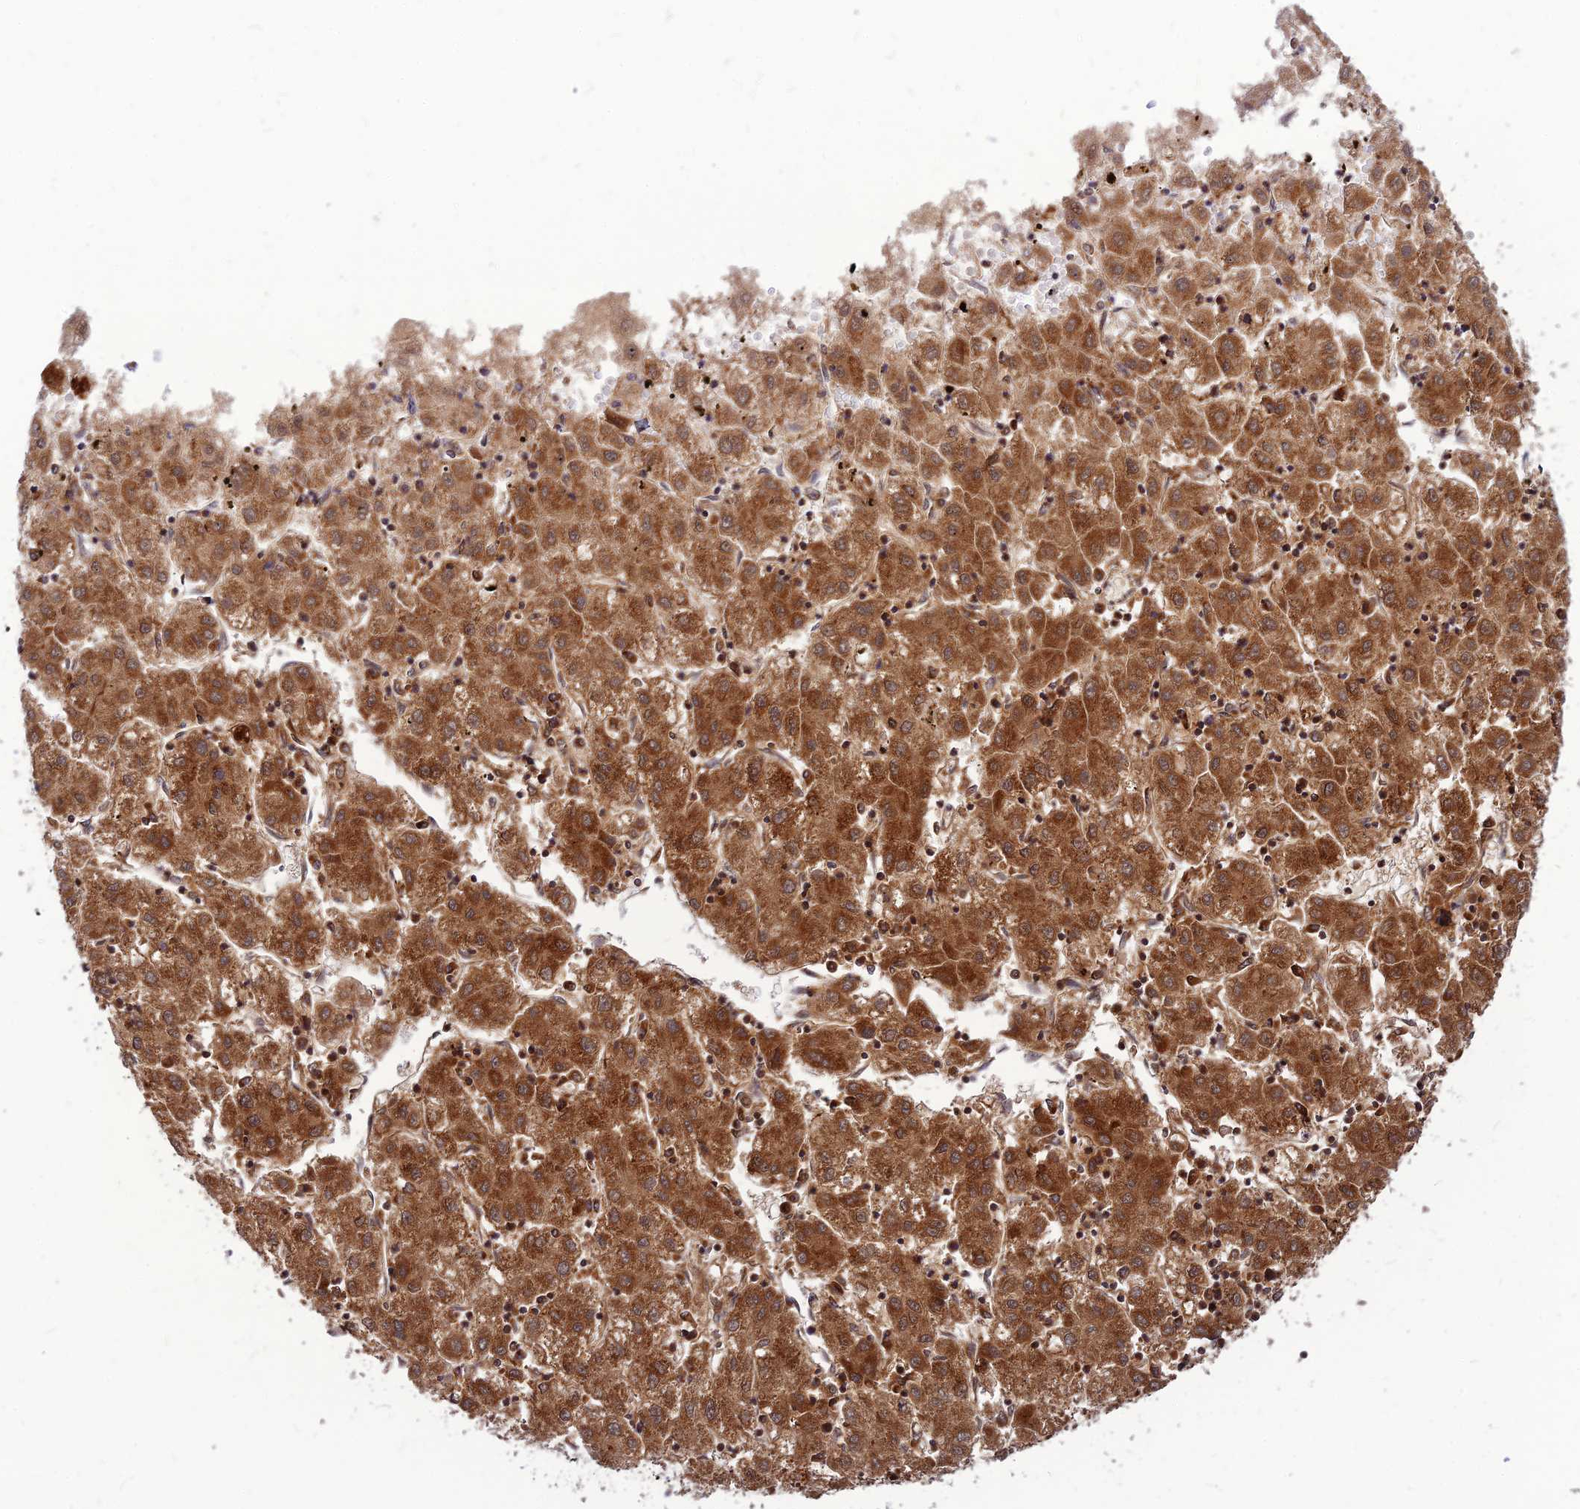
{"staining": {"intensity": "strong", "quantity": ">75%", "location": "cytoplasmic/membranous"}, "tissue": "liver cancer", "cell_type": "Tumor cells", "image_type": "cancer", "snomed": [{"axis": "morphology", "description": "Carcinoma, Hepatocellular, NOS"}, {"axis": "topography", "description": "Liver"}], "caption": "Liver cancer tissue shows strong cytoplasmic/membranous staining in approximately >75% of tumor cells, visualized by immunohistochemistry.", "gene": "ECI1", "patient": {"sex": "male", "age": 72}}